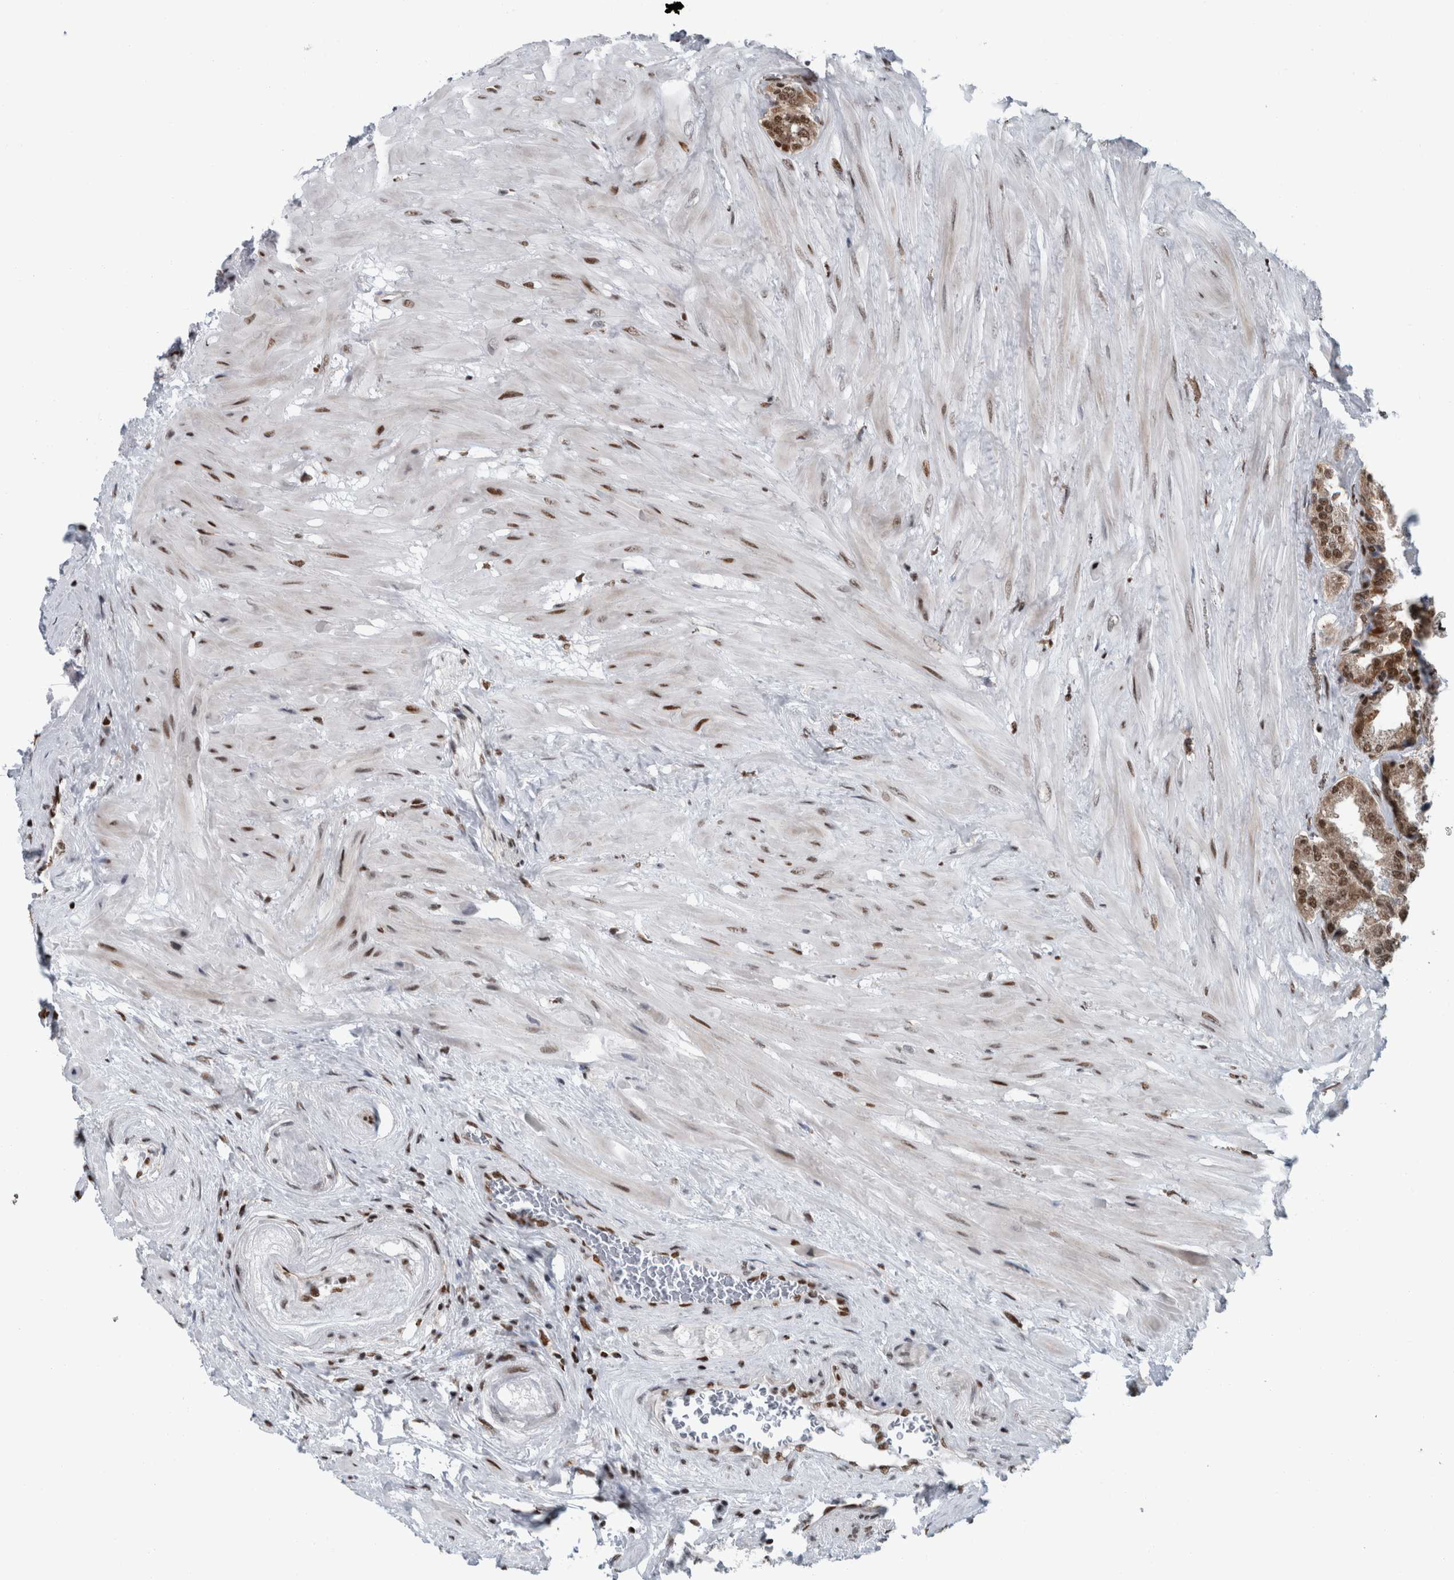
{"staining": {"intensity": "strong", "quantity": ">75%", "location": "nuclear"}, "tissue": "seminal vesicle", "cell_type": "Glandular cells", "image_type": "normal", "snomed": [{"axis": "morphology", "description": "Normal tissue, NOS"}, {"axis": "topography", "description": "Seminal veicle"}], "caption": "Seminal vesicle stained with immunohistochemistry (IHC) demonstrates strong nuclear expression in approximately >75% of glandular cells. (DAB IHC with brightfield microscopy, high magnification).", "gene": "DNMT3A", "patient": {"sex": "male", "age": 46}}